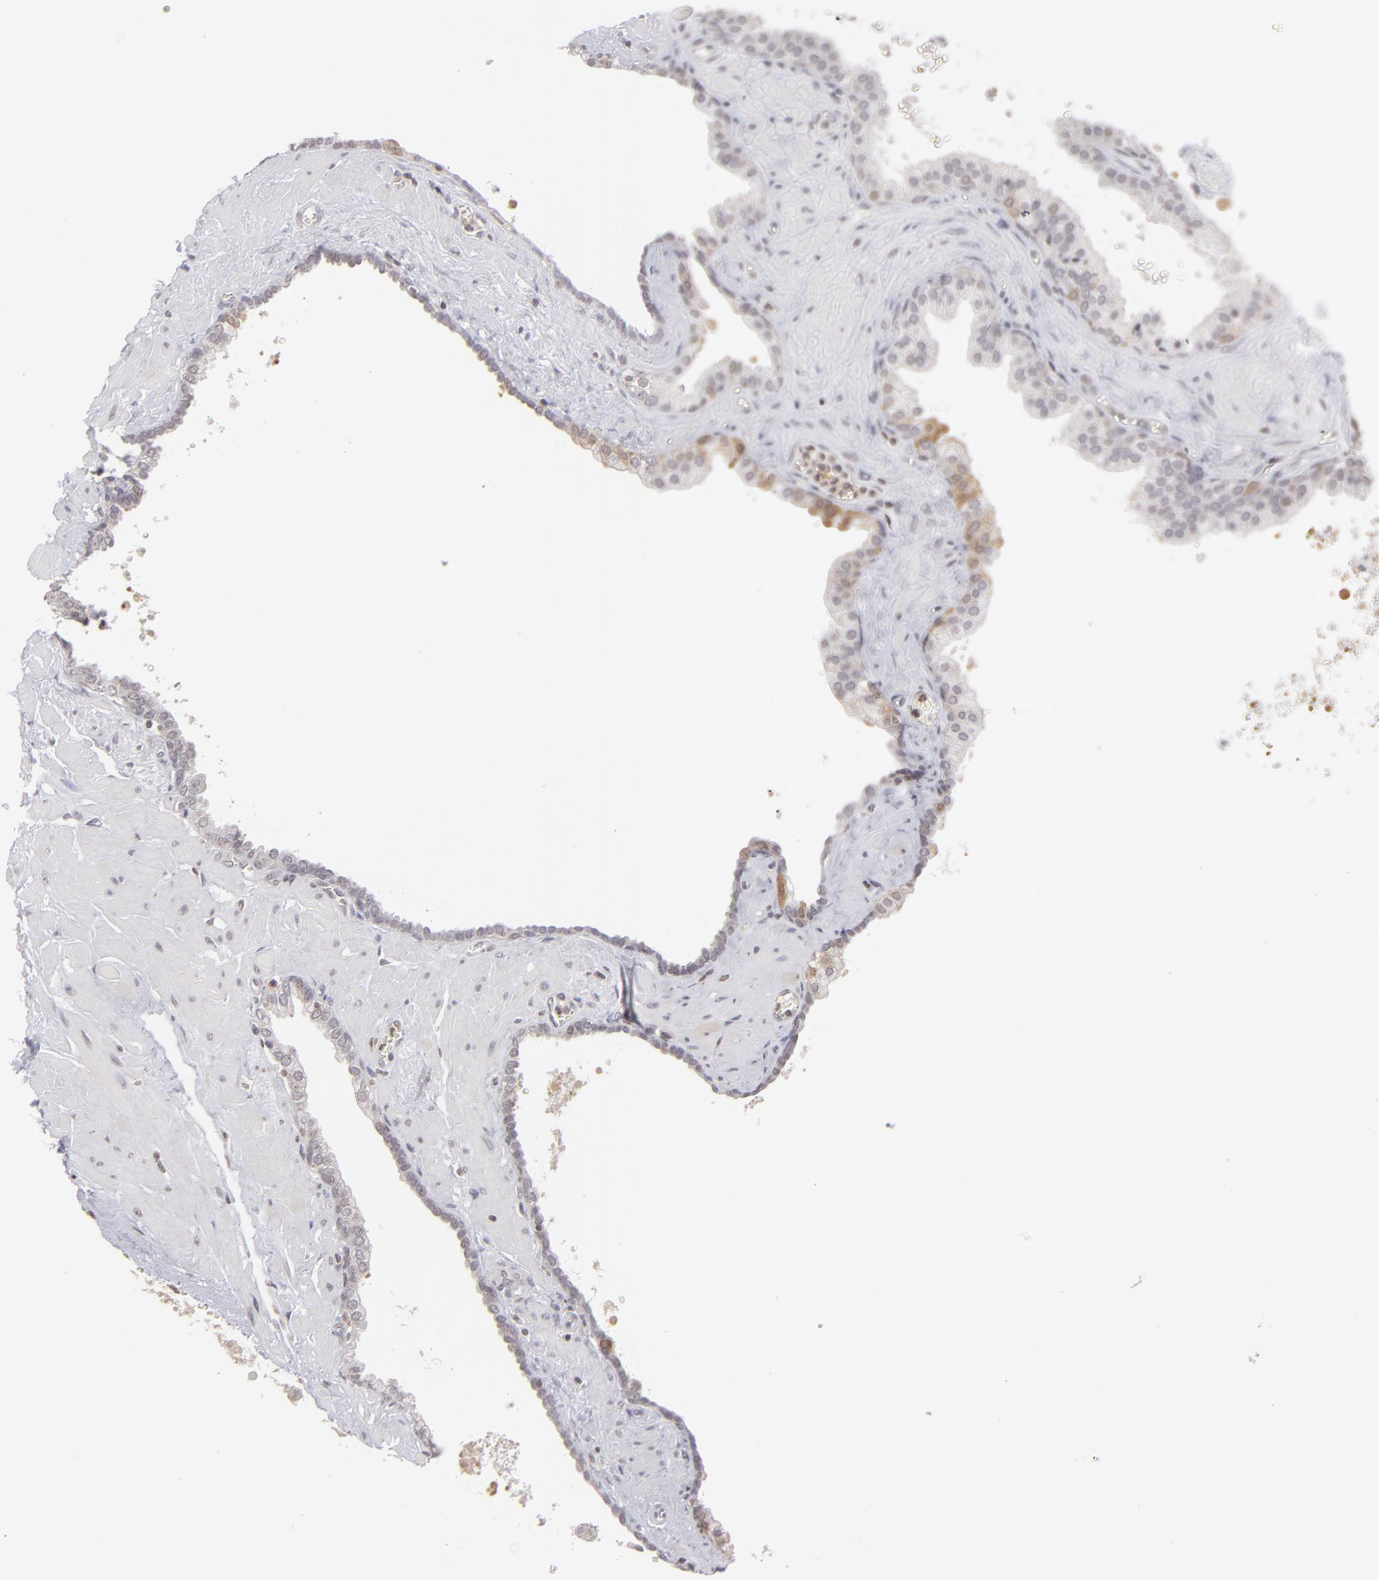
{"staining": {"intensity": "negative", "quantity": "none", "location": "none"}, "tissue": "prostate", "cell_type": "Glandular cells", "image_type": "normal", "snomed": [{"axis": "morphology", "description": "Normal tissue, NOS"}, {"axis": "topography", "description": "Prostate"}], "caption": "Immunohistochemical staining of unremarkable human prostate shows no significant positivity in glandular cells. (Stains: DAB (3,3'-diaminobenzidine) immunohistochemistry with hematoxylin counter stain, Microscopy: brightfield microscopy at high magnification).", "gene": "CLDN2", "patient": {"sex": "male", "age": 60}}